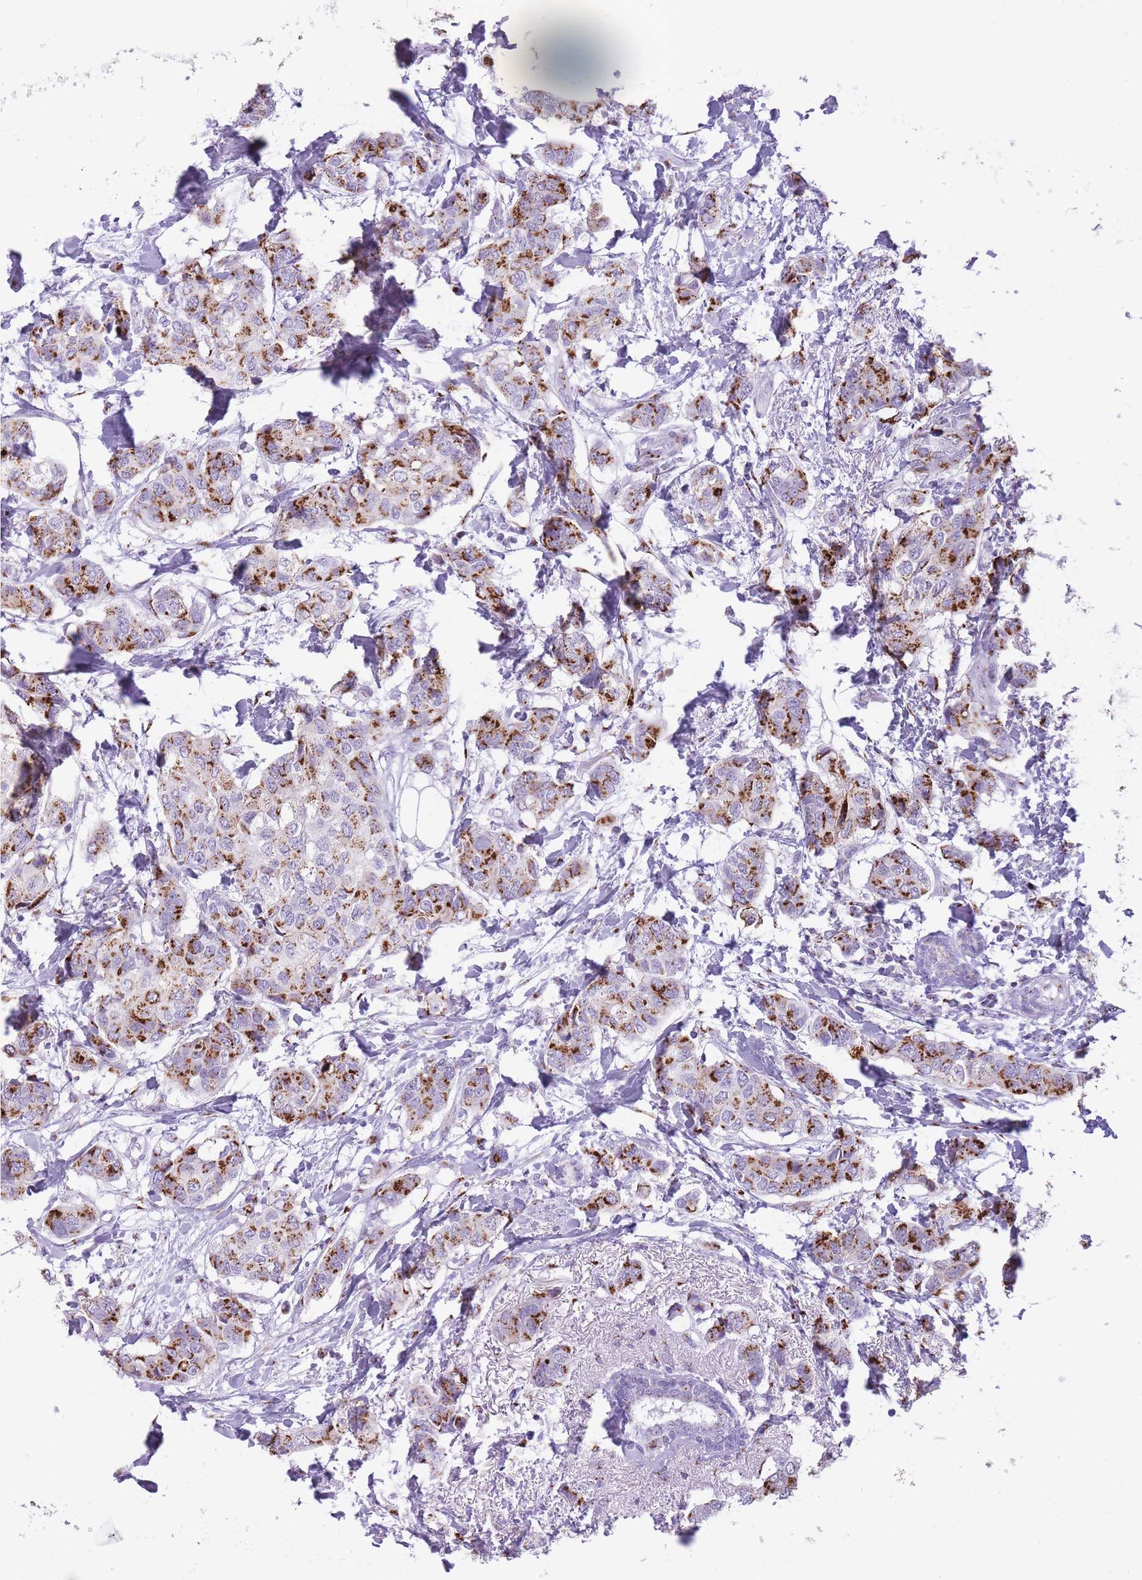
{"staining": {"intensity": "strong", "quantity": ">75%", "location": "cytoplasmic/membranous"}, "tissue": "breast cancer", "cell_type": "Tumor cells", "image_type": "cancer", "snomed": [{"axis": "morphology", "description": "Lobular carcinoma"}, {"axis": "topography", "description": "Breast"}], "caption": "Brown immunohistochemical staining in human breast cancer (lobular carcinoma) reveals strong cytoplasmic/membranous staining in approximately >75% of tumor cells.", "gene": "B4GALT2", "patient": {"sex": "female", "age": 51}}